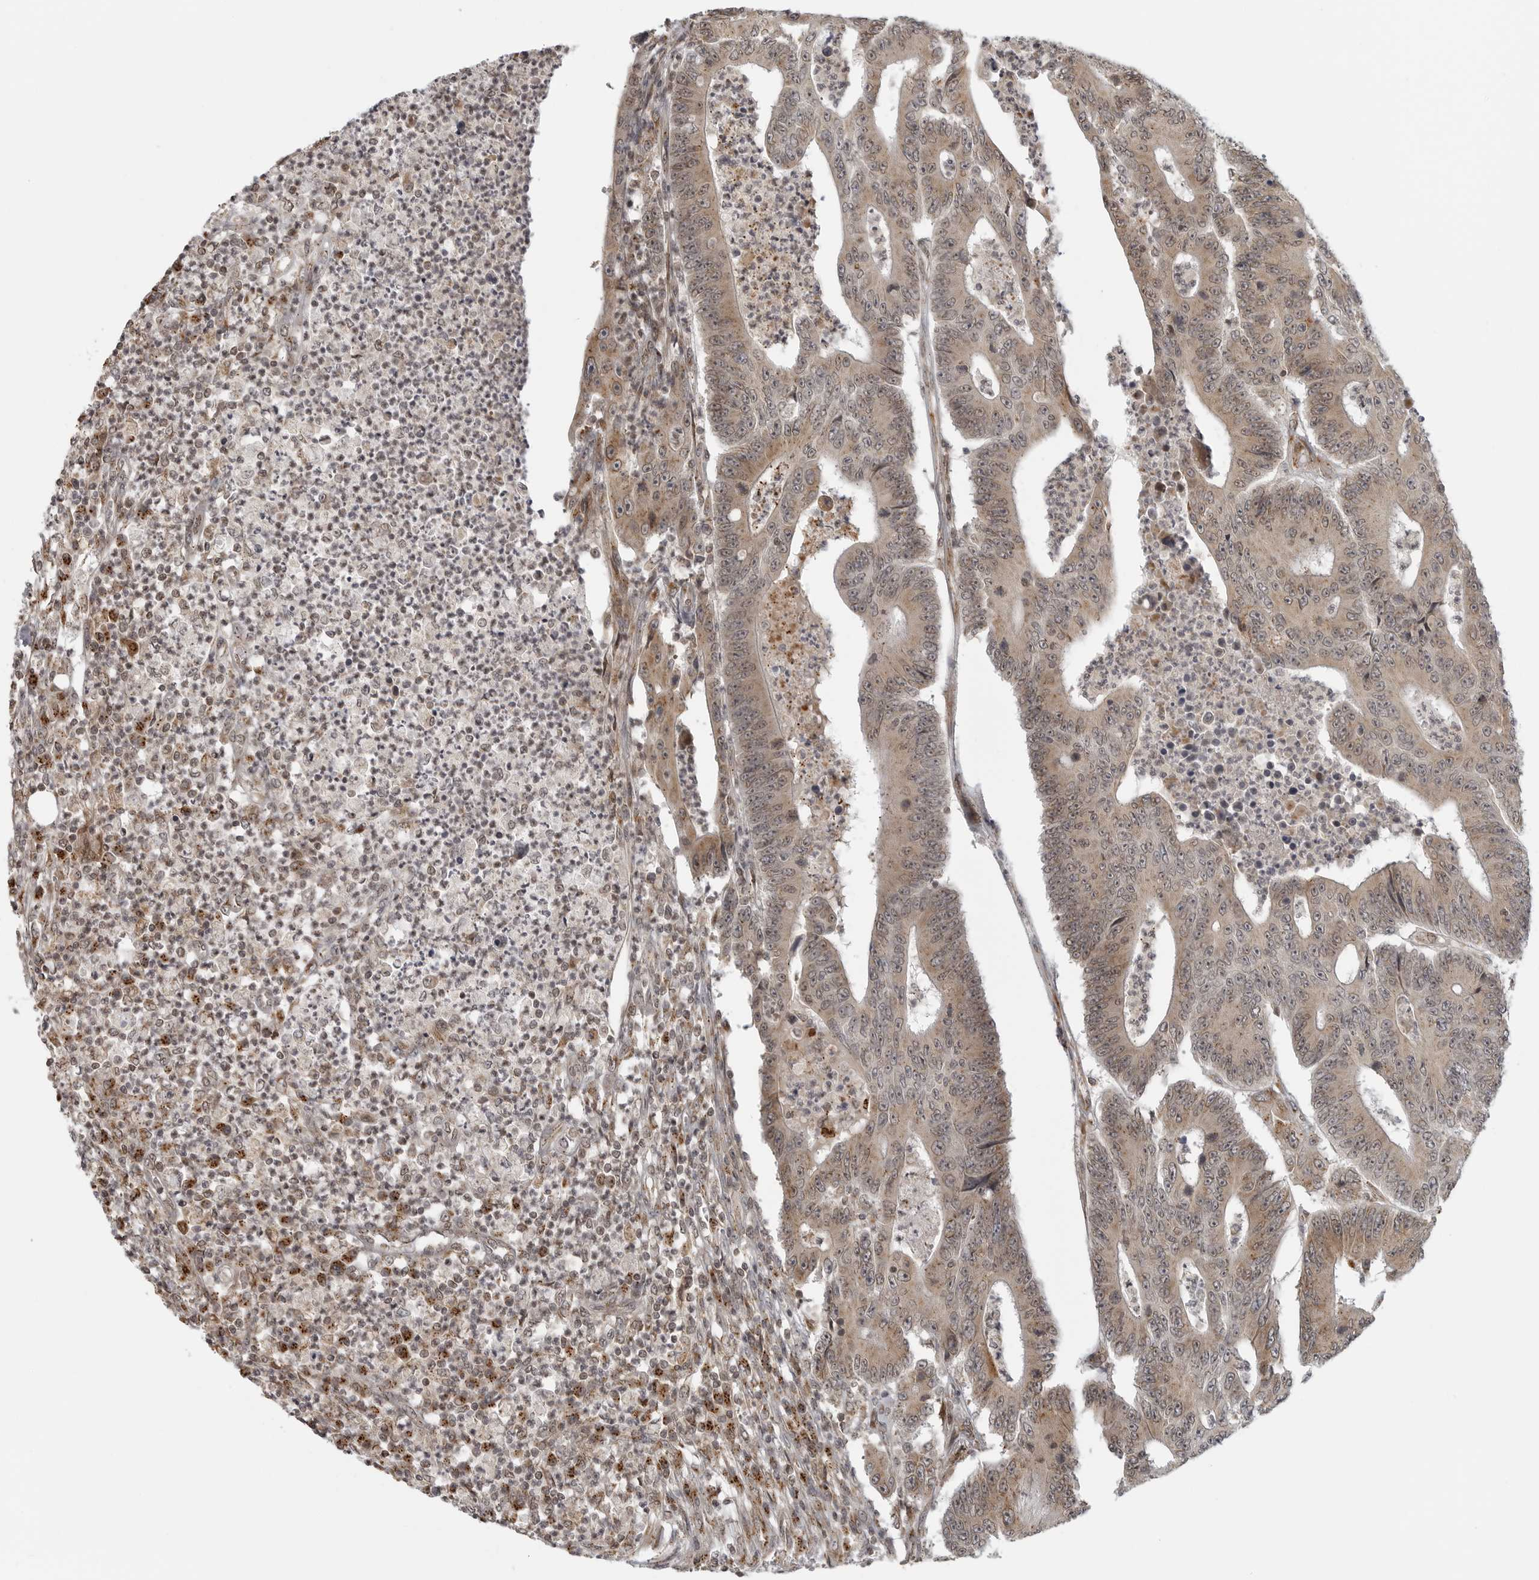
{"staining": {"intensity": "weak", "quantity": ">75%", "location": "cytoplasmic/membranous"}, "tissue": "colorectal cancer", "cell_type": "Tumor cells", "image_type": "cancer", "snomed": [{"axis": "morphology", "description": "Adenocarcinoma, NOS"}, {"axis": "topography", "description": "Colon"}], "caption": "Immunohistochemistry staining of colorectal cancer, which displays low levels of weak cytoplasmic/membranous expression in approximately >75% of tumor cells indicating weak cytoplasmic/membranous protein staining. The staining was performed using DAB (brown) for protein detection and nuclei were counterstained in hematoxylin (blue).", "gene": "COPA", "patient": {"sex": "male", "age": 83}}